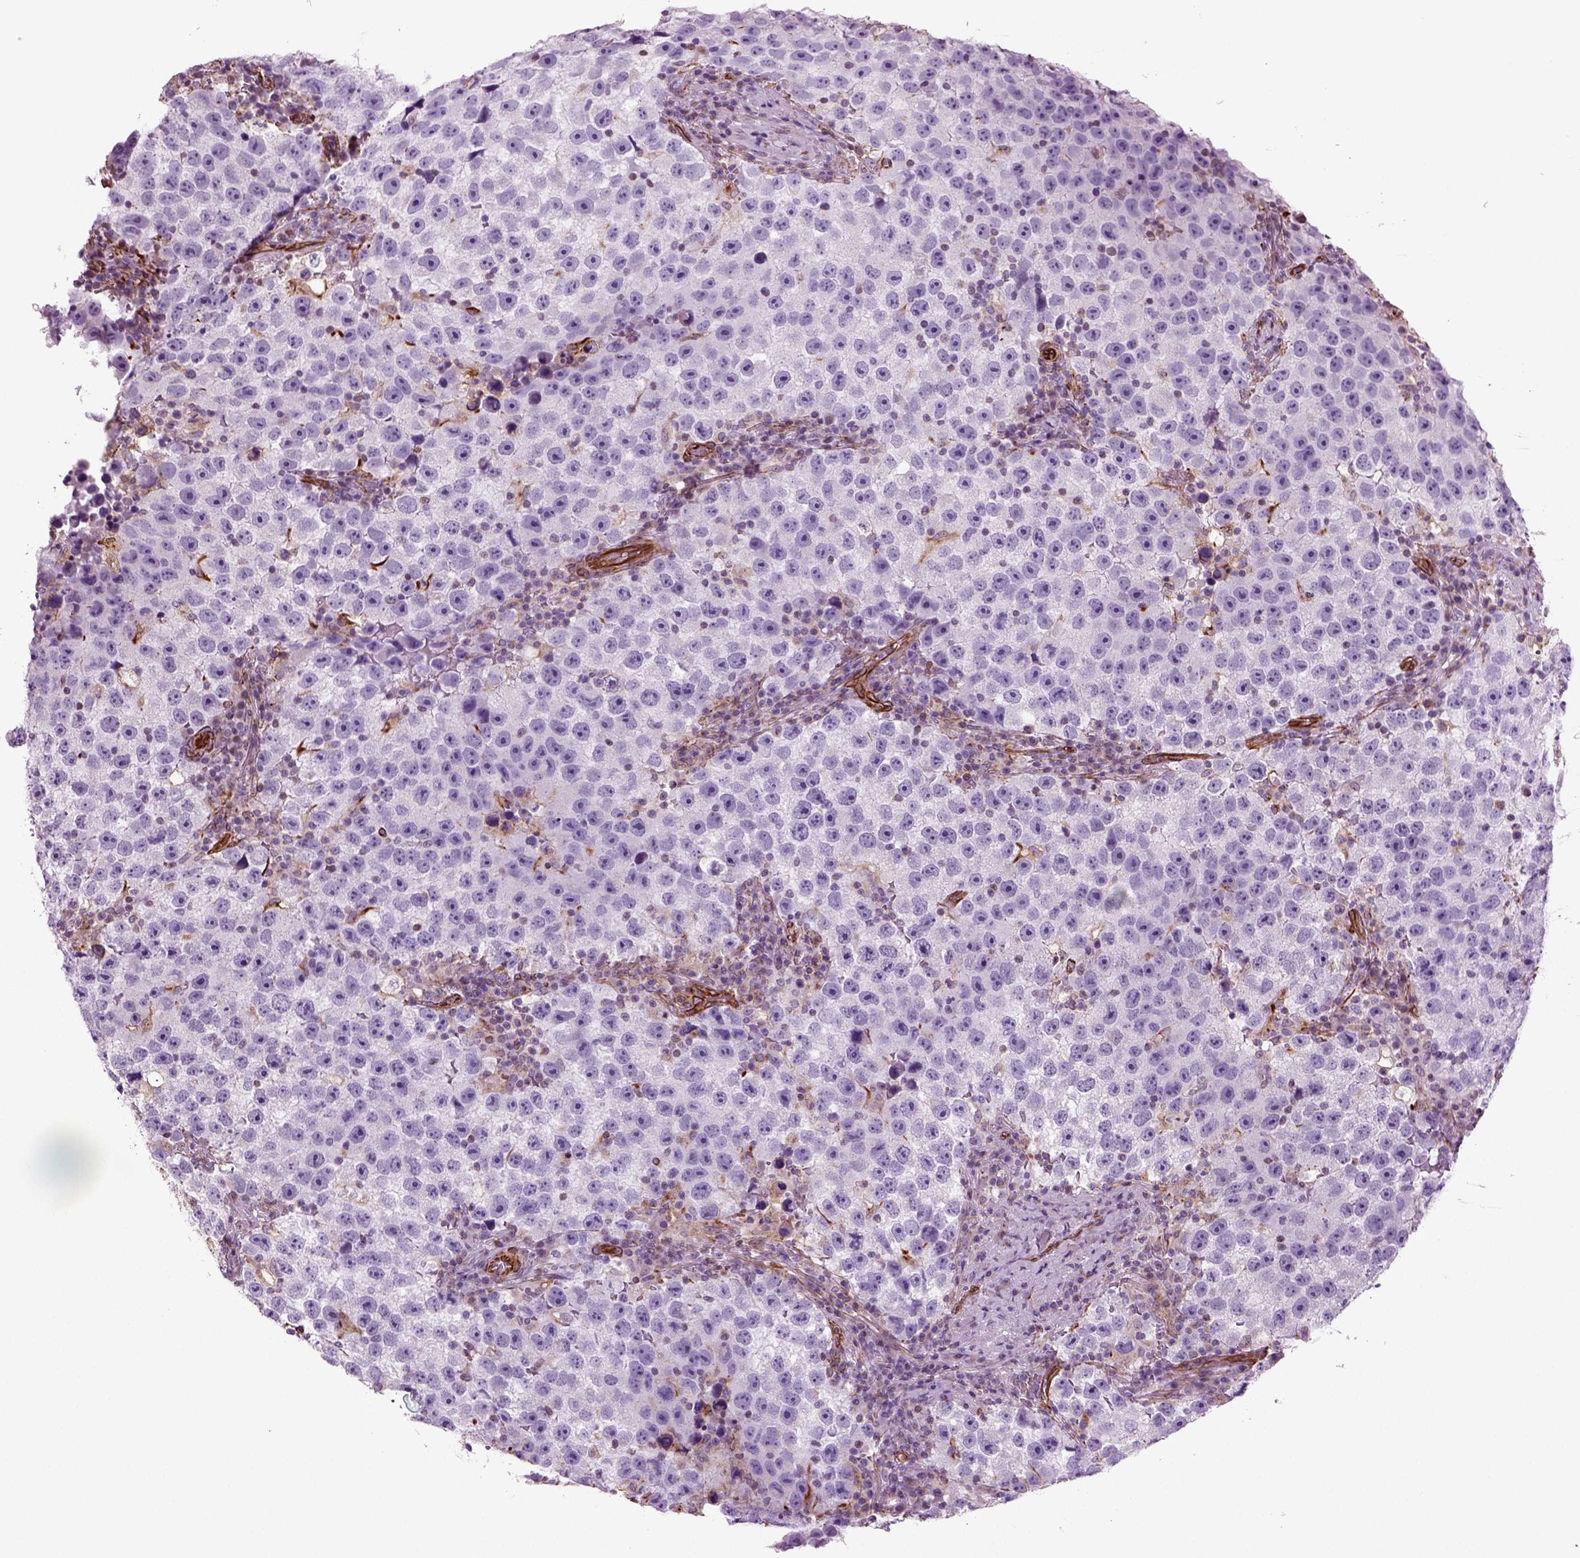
{"staining": {"intensity": "strong", "quantity": "<25%", "location": "cytoplasmic/membranous"}, "tissue": "testis cancer", "cell_type": "Tumor cells", "image_type": "cancer", "snomed": [{"axis": "morphology", "description": "Normal tissue, NOS"}, {"axis": "morphology", "description": "Seminoma, NOS"}, {"axis": "topography", "description": "Testis"}], "caption": "The photomicrograph displays a brown stain indicating the presence of a protein in the cytoplasmic/membranous of tumor cells in testis seminoma.", "gene": "ACER3", "patient": {"sex": "male", "age": 31}}